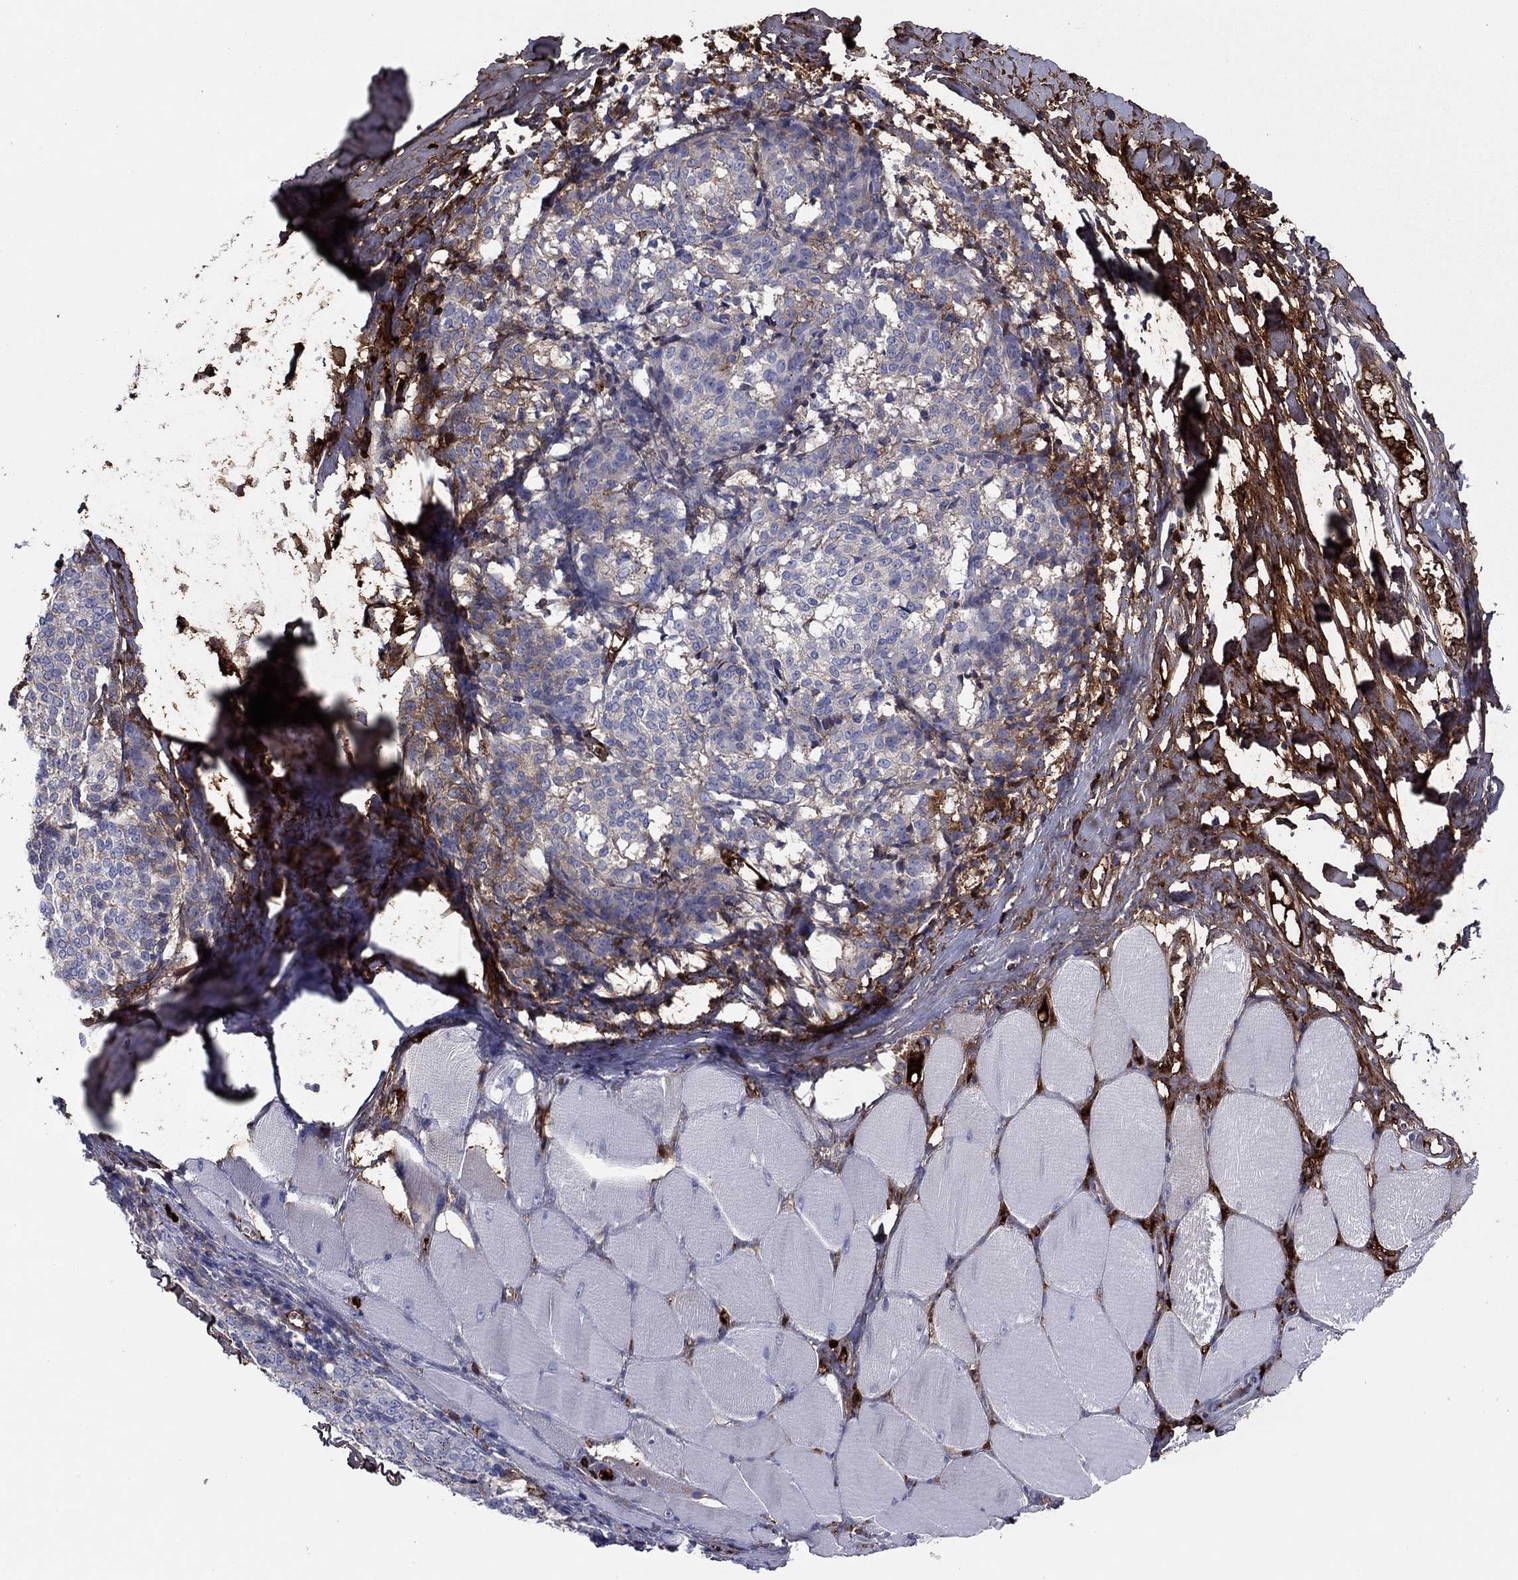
{"staining": {"intensity": "negative", "quantity": "none", "location": "none"}, "tissue": "melanoma", "cell_type": "Tumor cells", "image_type": "cancer", "snomed": [{"axis": "morphology", "description": "Malignant melanoma, NOS"}, {"axis": "topography", "description": "Skin"}], "caption": "Immunohistochemistry (IHC) of human melanoma reveals no positivity in tumor cells.", "gene": "HPX", "patient": {"sex": "female", "age": 72}}